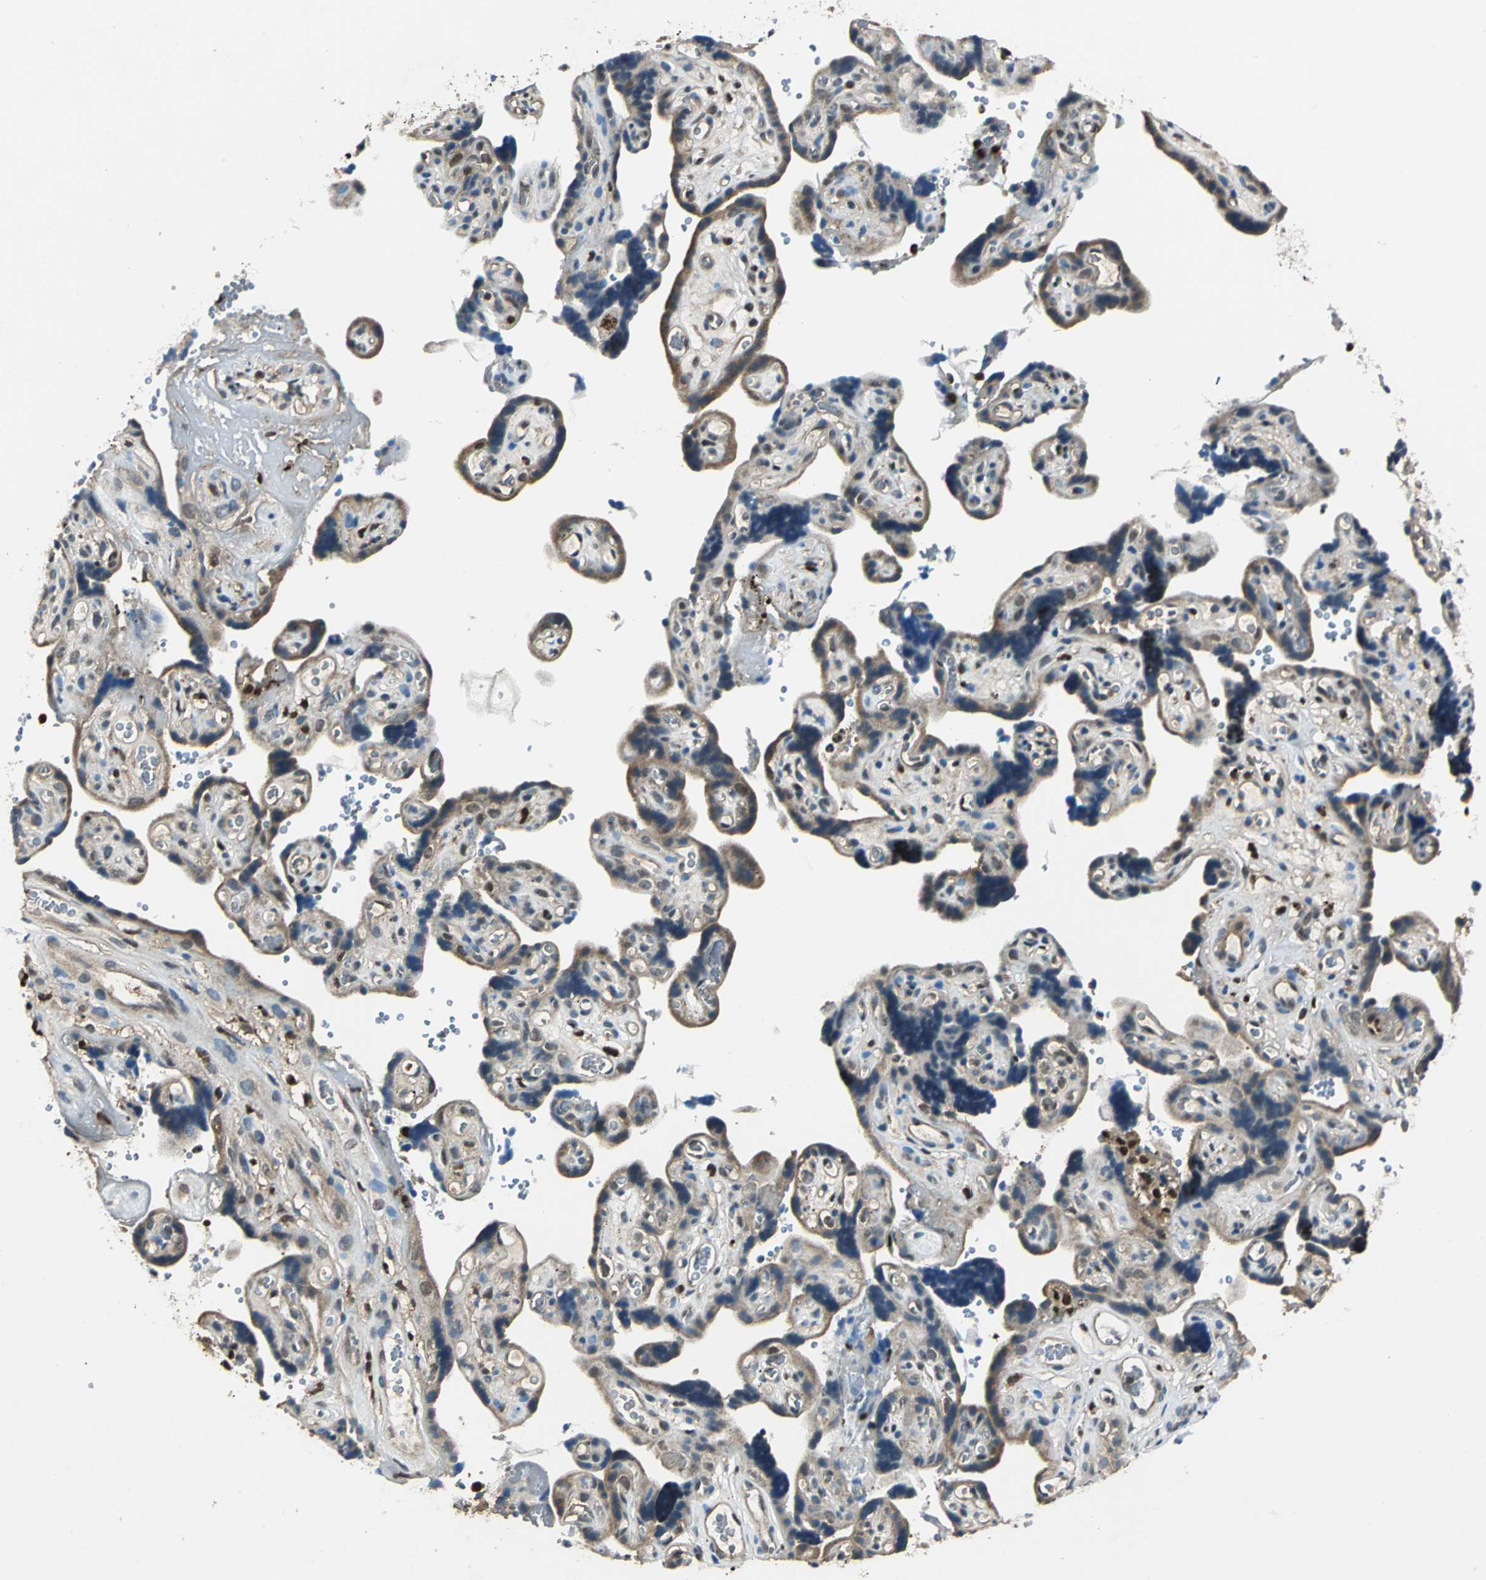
{"staining": {"intensity": "weak", "quantity": ">75%", "location": "cytoplasmic/membranous,nuclear"}, "tissue": "placenta", "cell_type": "Decidual cells", "image_type": "normal", "snomed": [{"axis": "morphology", "description": "Normal tissue, NOS"}, {"axis": "topography", "description": "Placenta"}], "caption": "DAB (3,3'-diaminobenzidine) immunohistochemical staining of unremarkable human placenta displays weak cytoplasmic/membranous,nuclear protein expression in about >75% of decidual cells. (DAB IHC, brown staining for protein, blue staining for nuclei).", "gene": "PPP1R13L", "patient": {"sex": "female", "age": 30}}